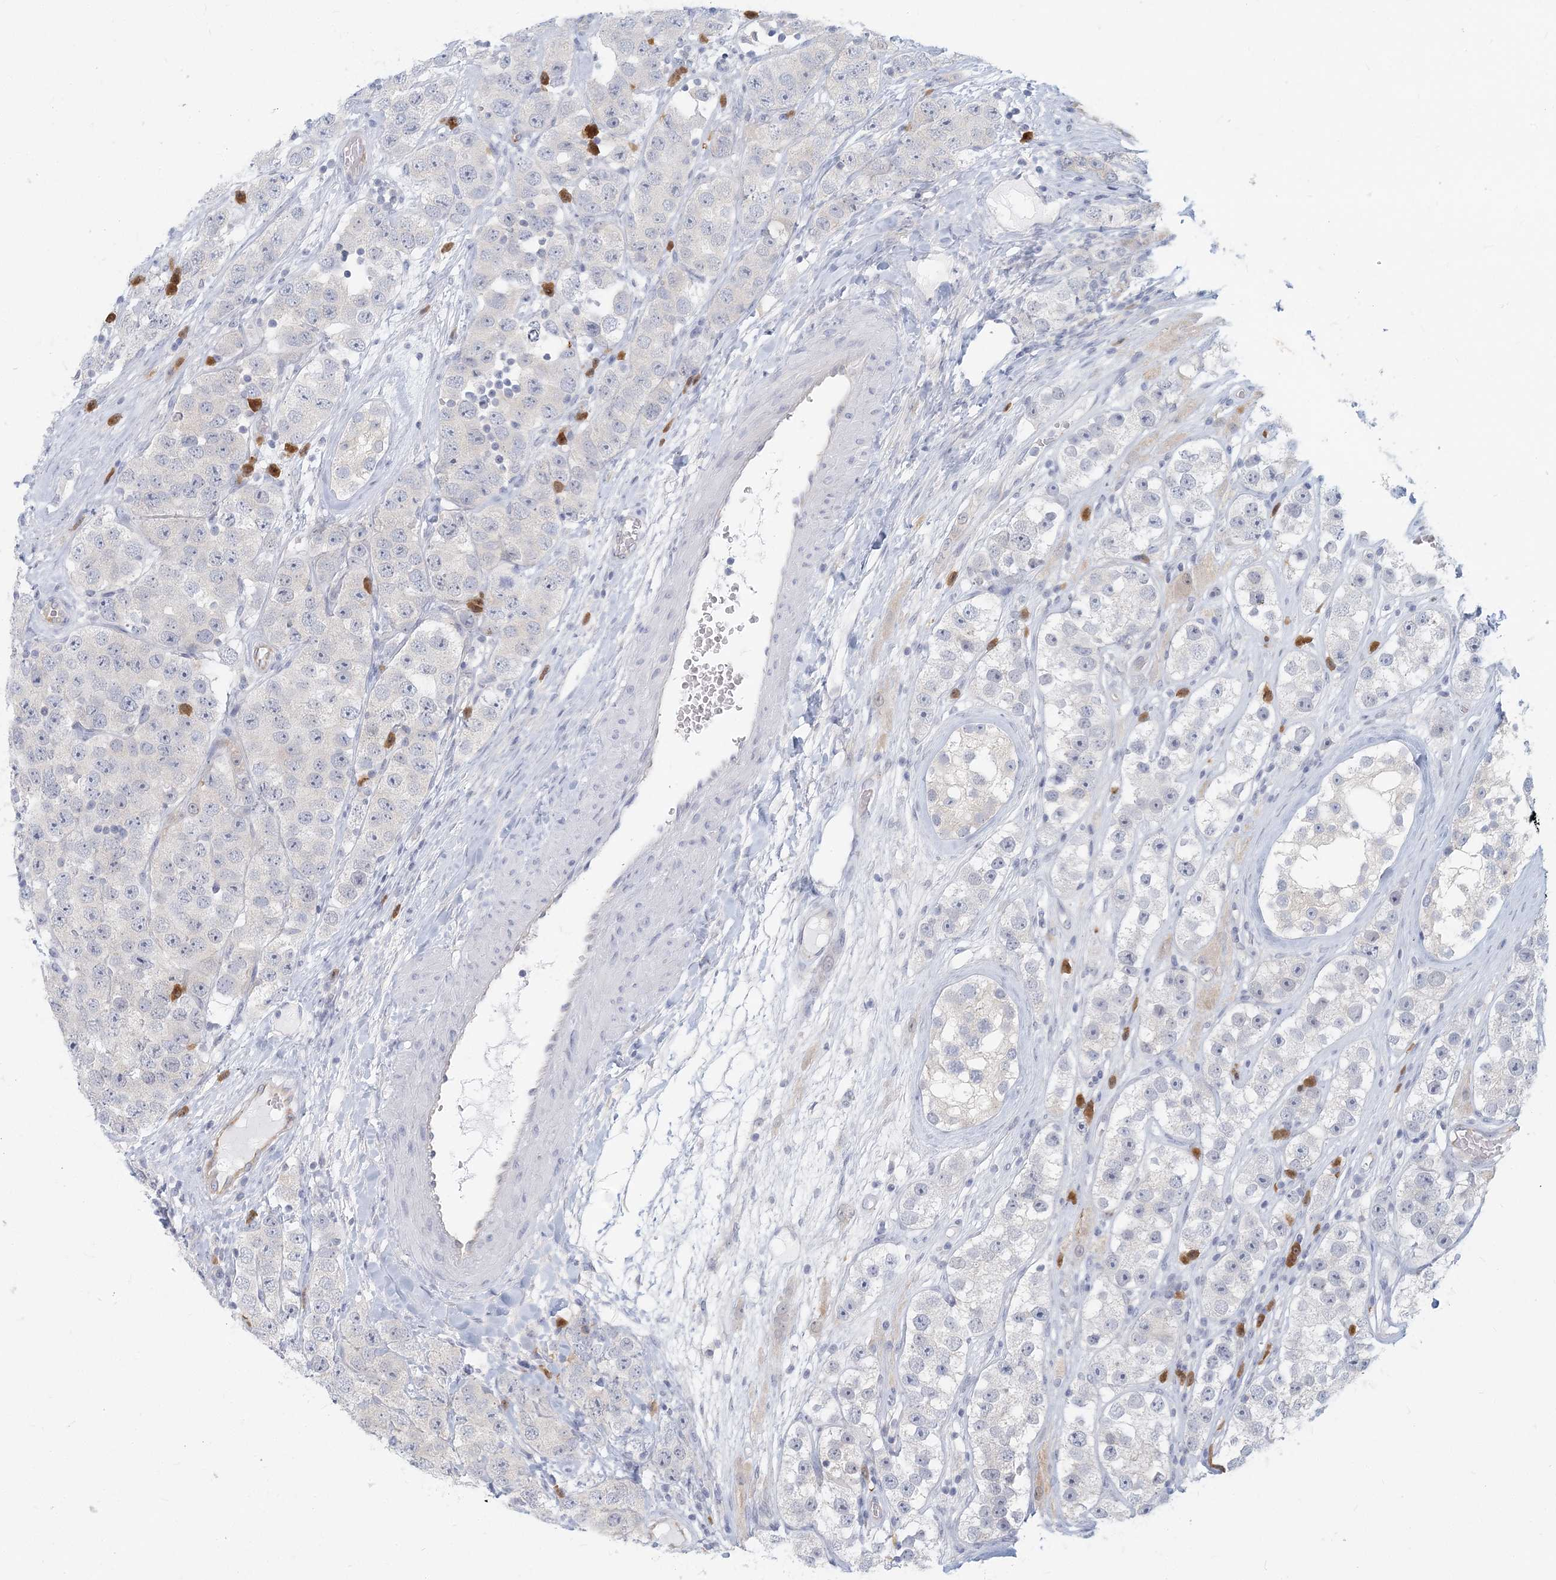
{"staining": {"intensity": "negative", "quantity": "none", "location": "none"}, "tissue": "testis cancer", "cell_type": "Tumor cells", "image_type": "cancer", "snomed": [{"axis": "morphology", "description": "Seminoma, NOS"}, {"axis": "topography", "description": "Testis"}], "caption": "DAB (3,3'-diaminobenzidine) immunohistochemical staining of human seminoma (testis) shows no significant positivity in tumor cells.", "gene": "GMPPA", "patient": {"sex": "male", "age": 28}}